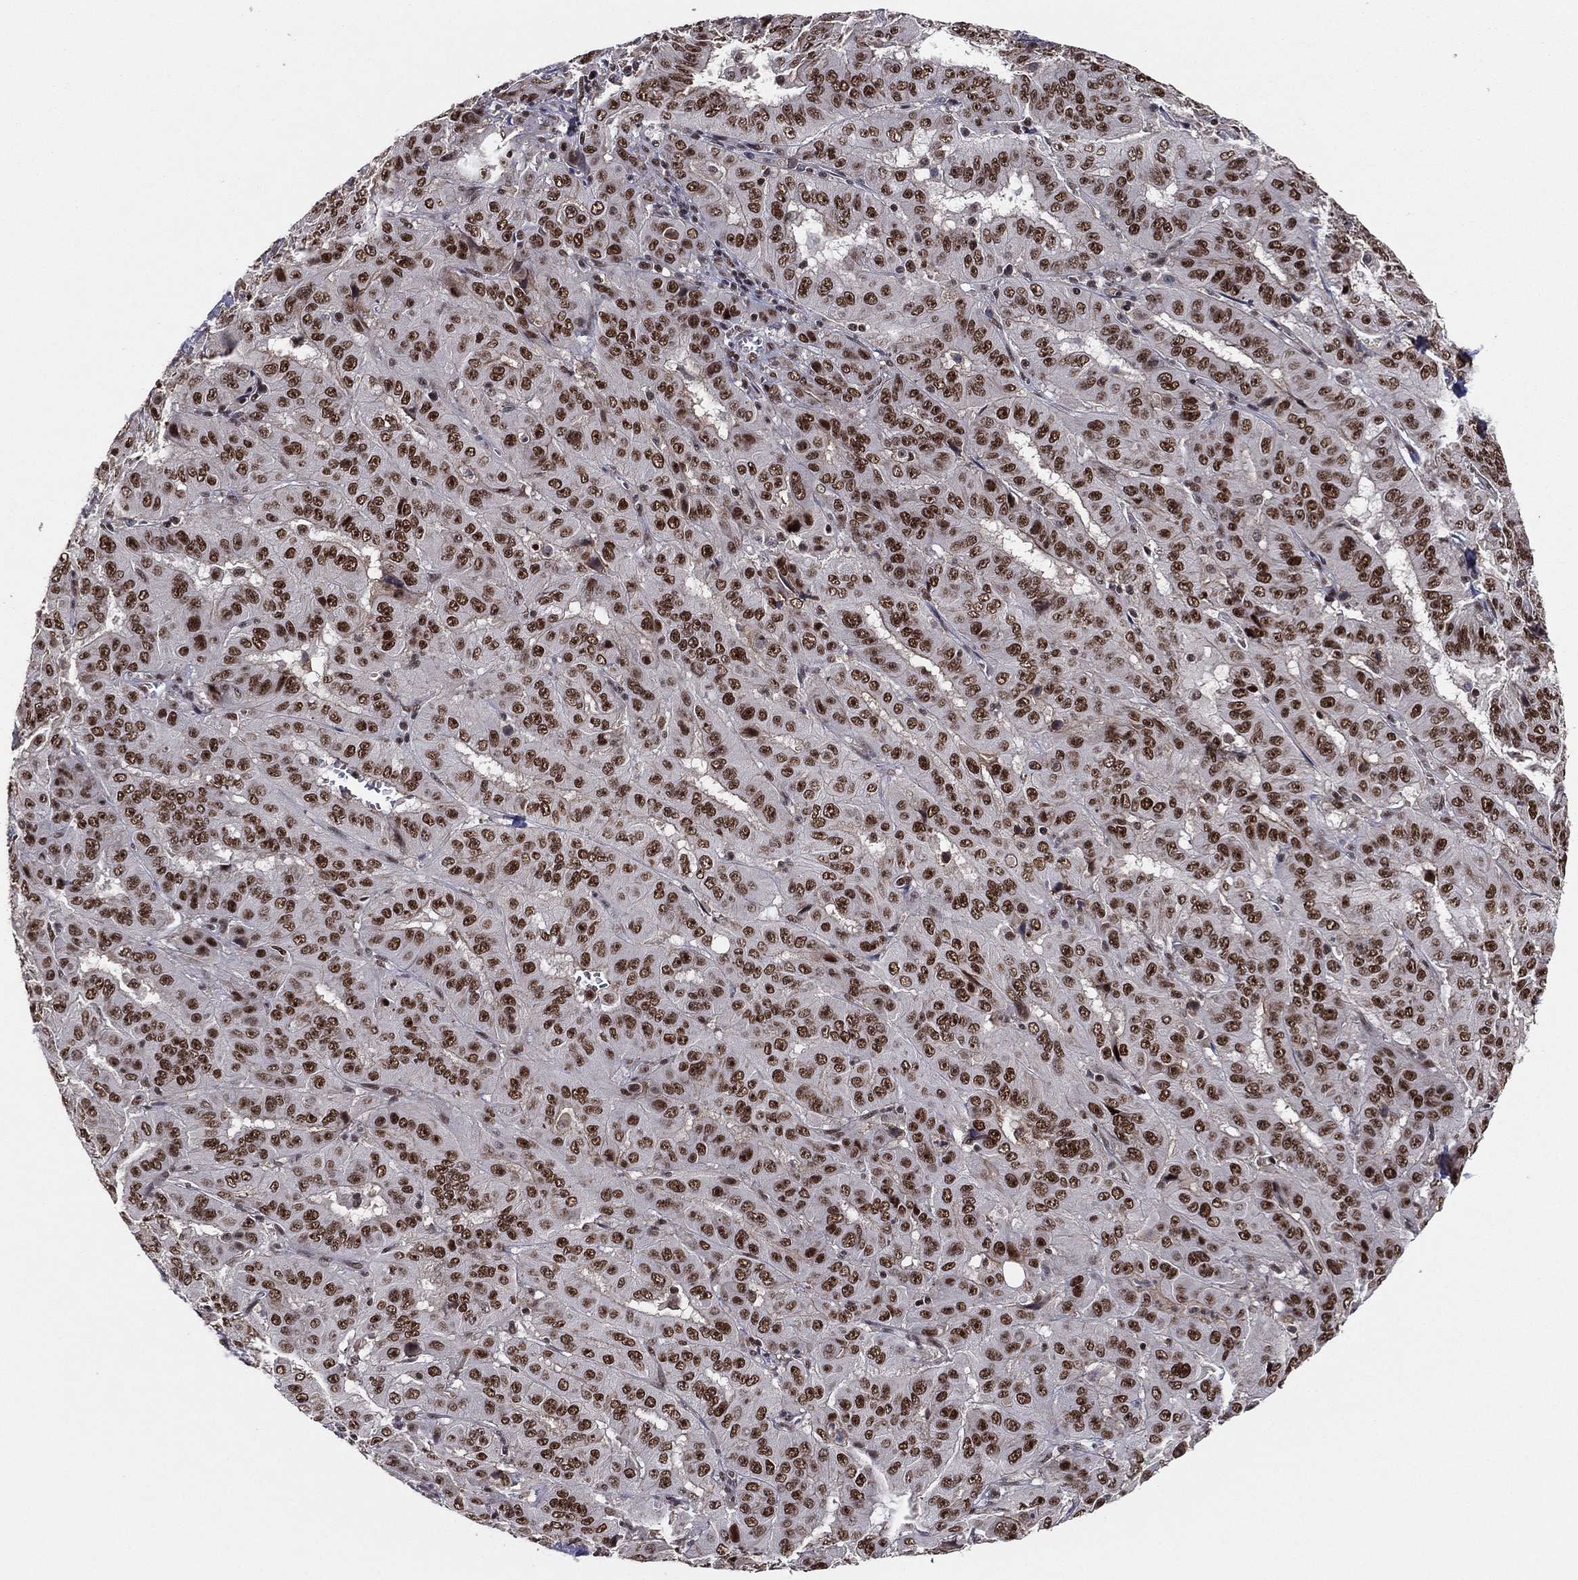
{"staining": {"intensity": "strong", "quantity": "25%-75%", "location": "nuclear"}, "tissue": "pancreatic cancer", "cell_type": "Tumor cells", "image_type": "cancer", "snomed": [{"axis": "morphology", "description": "Adenocarcinoma, NOS"}, {"axis": "topography", "description": "Pancreas"}], "caption": "Immunohistochemical staining of pancreatic cancer (adenocarcinoma) shows strong nuclear protein staining in about 25%-75% of tumor cells.", "gene": "GPALPP1", "patient": {"sex": "male", "age": 63}}